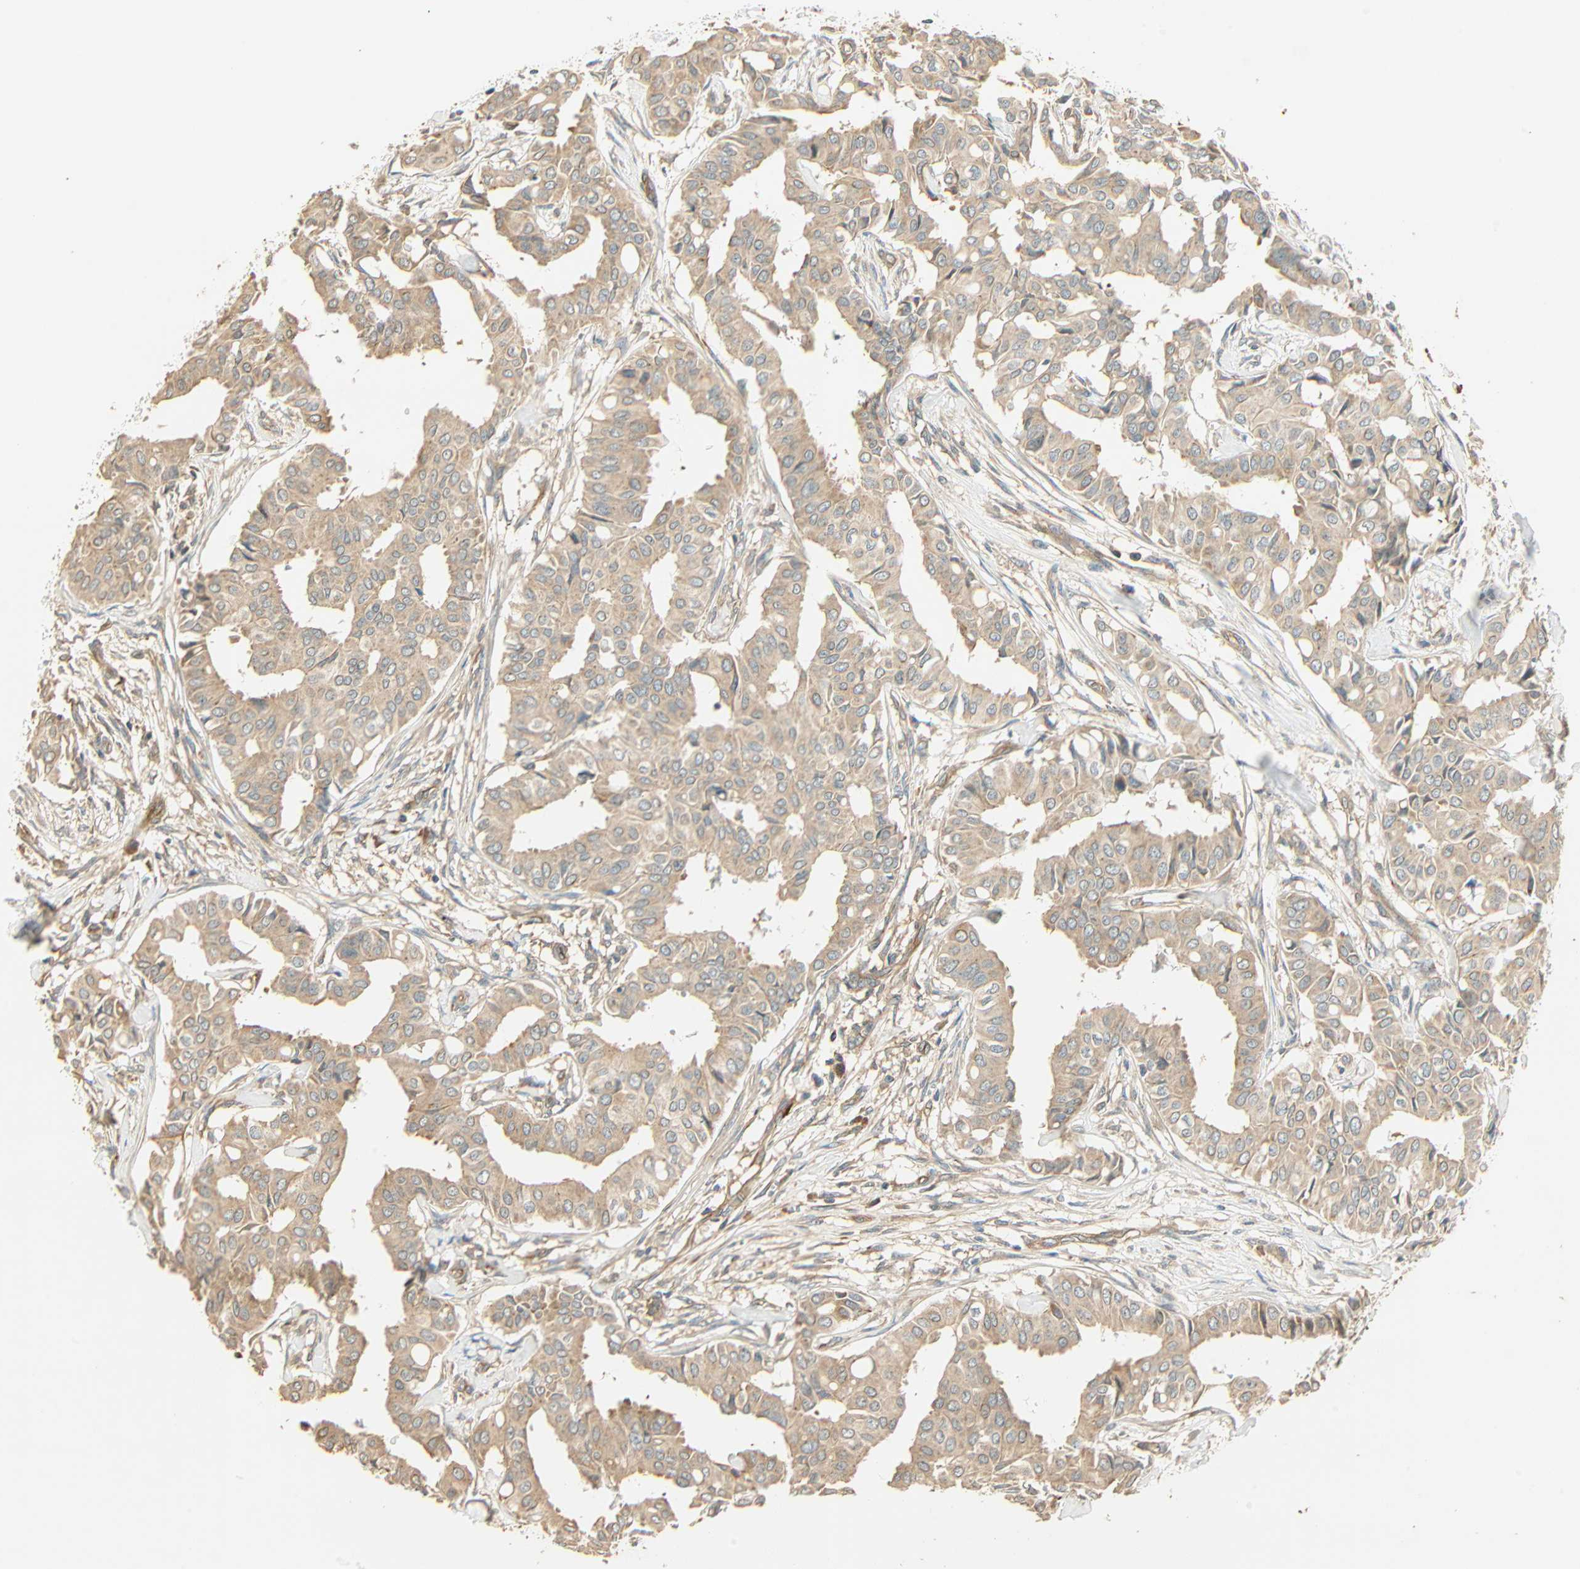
{"staining": {"intensity": "weak", "quantity": ">75%", "location": "cytoplasmic/membranous"}, "tissue": "head and neck cancer", "cell_type": "Tumor cells", "image_type": "cancer", "snomed": [{"axis": "morphology", "description": "Adenocarcinoma, NOS"}, {"axis": "topography", "description": "Salivary gland"}, {"axis": "topography", "description": "Head-Neck"}], "caption": "Weak cytoplasmic/membranous expression is present in approximately >75% of tumor cells in adenocarcinoma (head and neck).", "gene": "GALK1", "patient": {"sex": "female", "age": 59}}